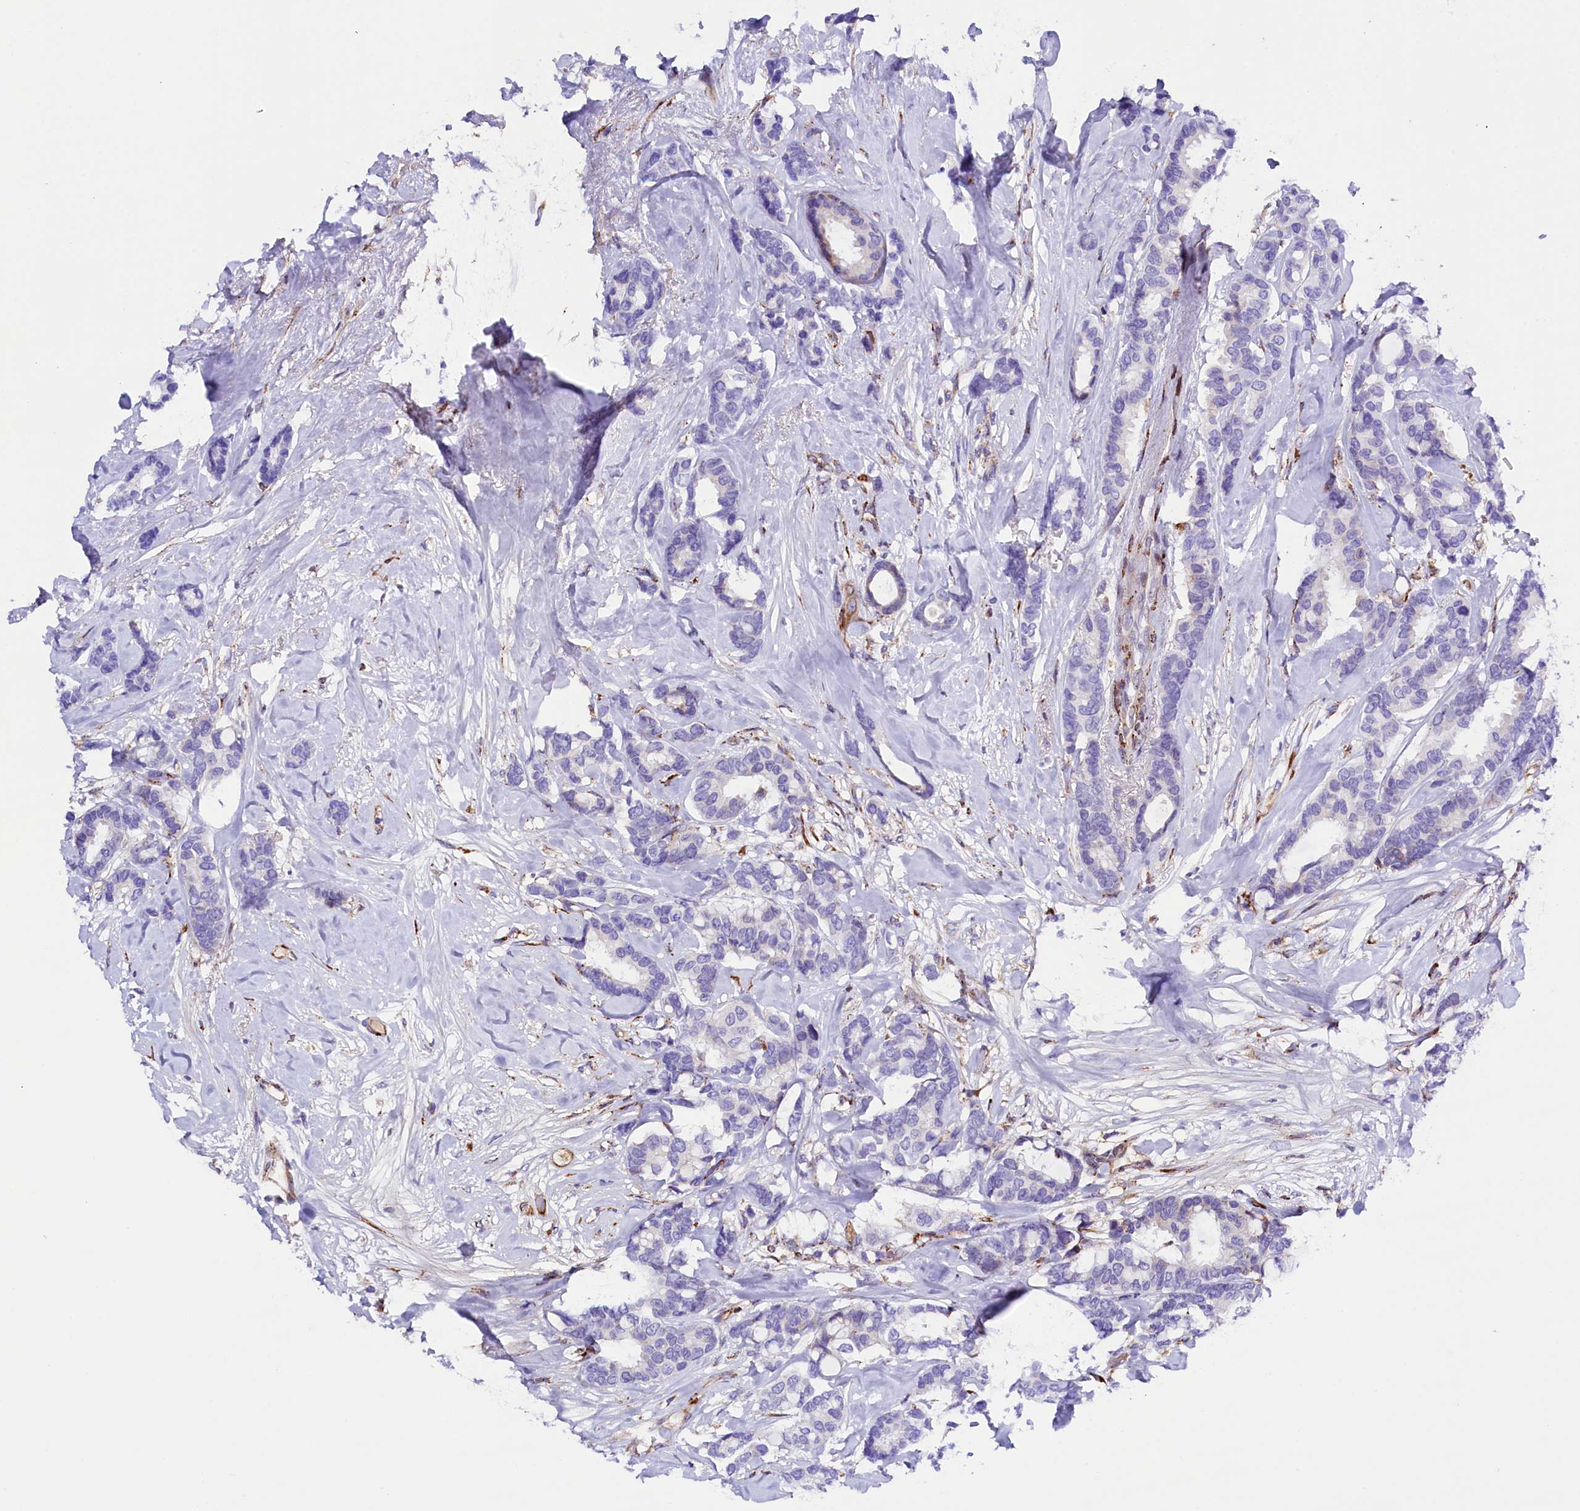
{"staining": {"intensity": "negative", "quantity": "none", "location": "none"}, "tissue": "breast cancer", "cell_type": "Tumor cells", "image_type": "cancer", "snomed": [{"axis": "morphology", "description": "Duct carcinoma"}, {"axis": "topography", "description": "Breast"}], "caption": "Tumor cells show no significant protein positivity in breast infiltrating ductal carcinoma.", "gene": "CMTR2", "patient": {"sex": "female", "age": 87}}